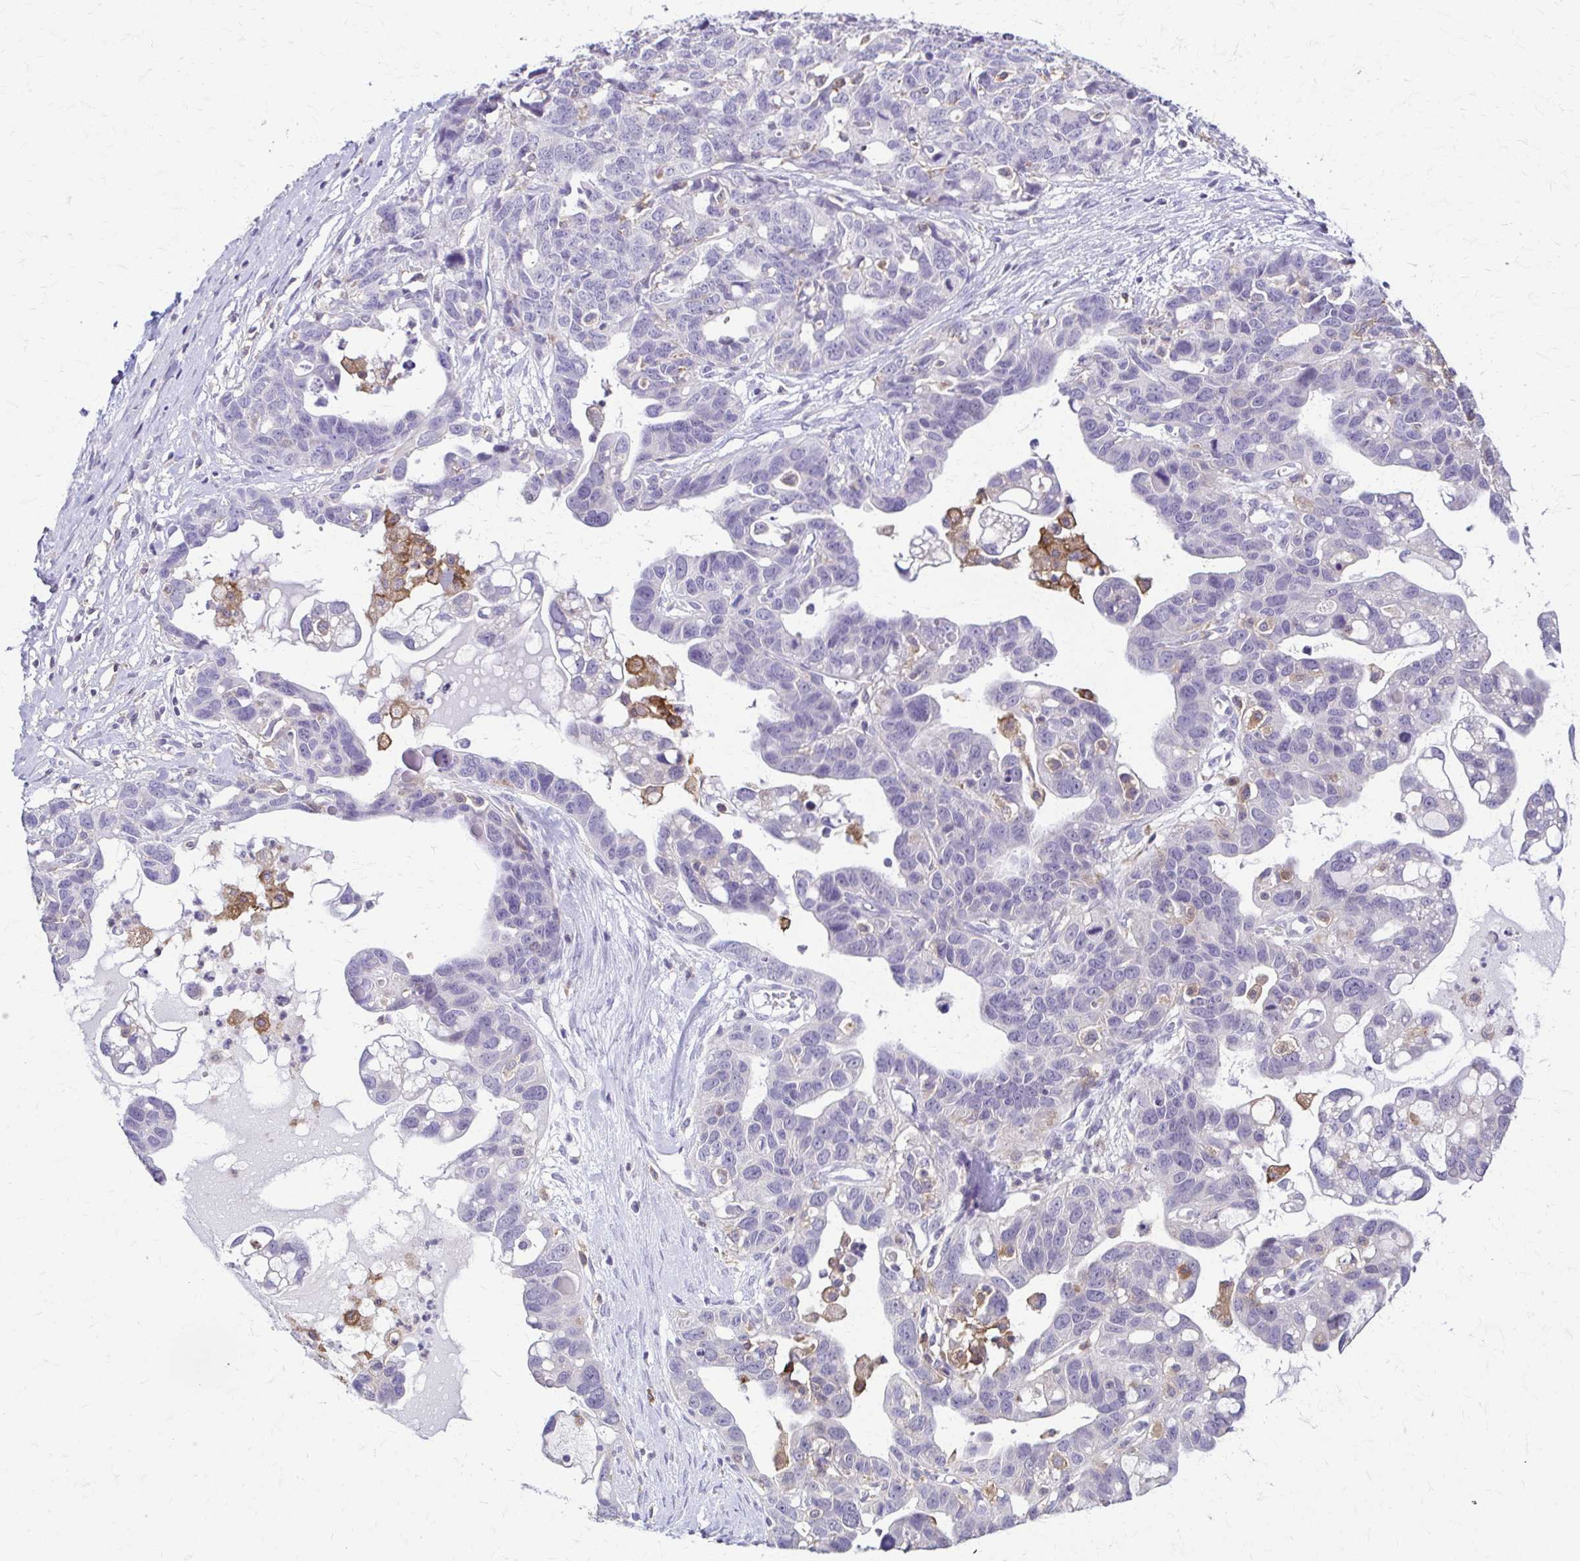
{"staining": {"intensity": "negative", "quantity": "none", "location": "none"}, "tissue": "ovarian cancer", "cell_type": "Tumor cells", "image_type": "cancer", "snomed": [{"axis": "morphology", "description": "Cystadenocarcinoma, serous, NOS"}, {"axis": "topography", "description": "Ovary"}], "caption": "Photomicrograph shows no protein expression in tumor cells of ovarian cancer tissue. (Stains: DAB immunohistochemistry with hematoxylin counter stain, Microscopy: brightfield microscopy at high magnification).", "gene": "PIK3AP1", "patient": {"sex": "female", "age": 69}}